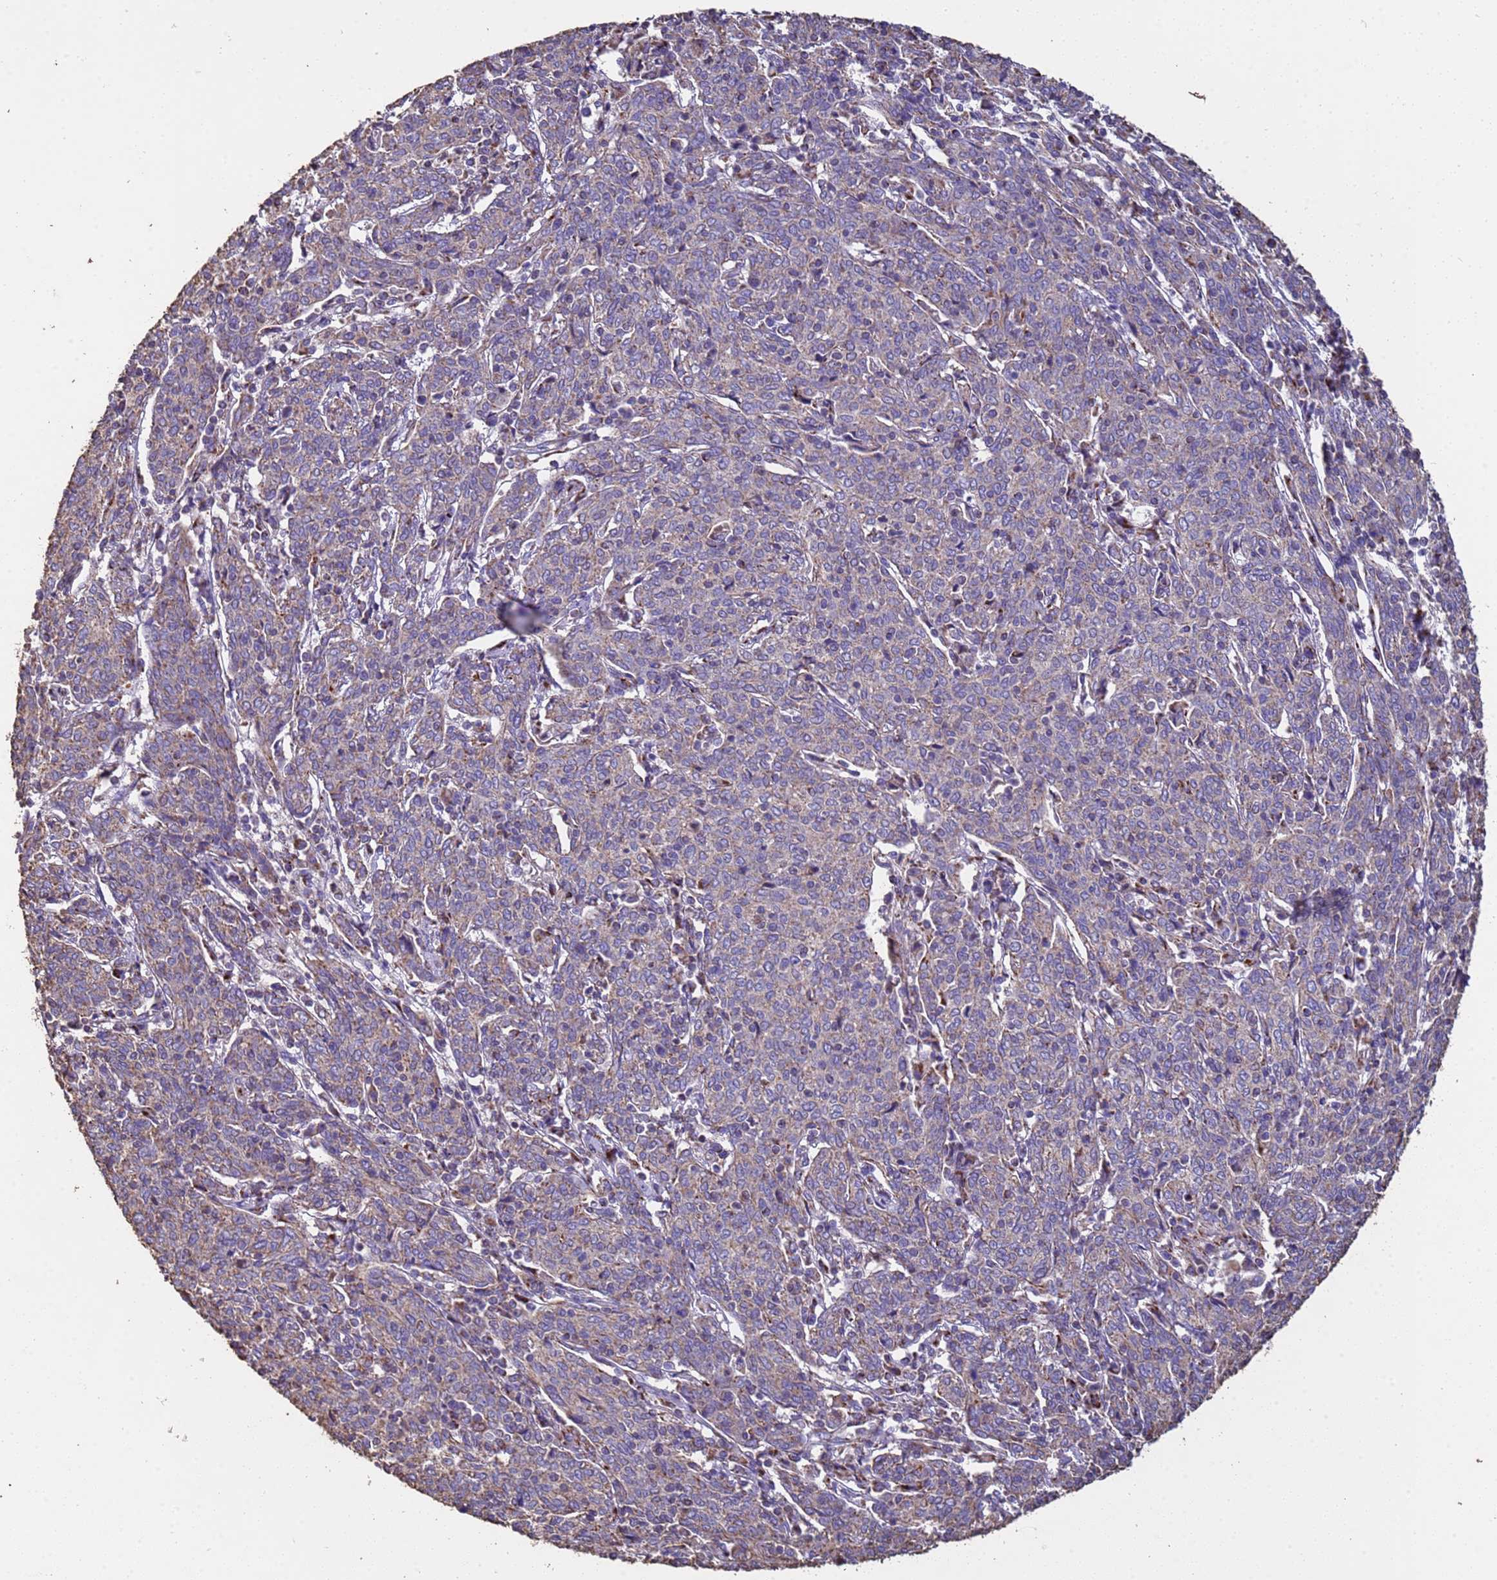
{"staining": {"intensity": "moderate", "quantity": "<25%", "location": "cytoplasmic/membranous"}, "tissue": "cervical cancer", "cell_type": "Tumor cells", "image_type": "cancer", "snomed": [{"axis": "morphology", "description": "Squamous cell carcinoma, NOS"}, {"axis": "topography", "description": "Cervix"}], "caption": "Moderate cytoplasmic/membranous positivity is present in about <25% of tumor cells in cervical squamous cell carcinoma. Ihc stains the protein in brown and the nuclei are stained blue.", "gene": "ZNFX1", "patient": {"sex": "female", "age": 67}}